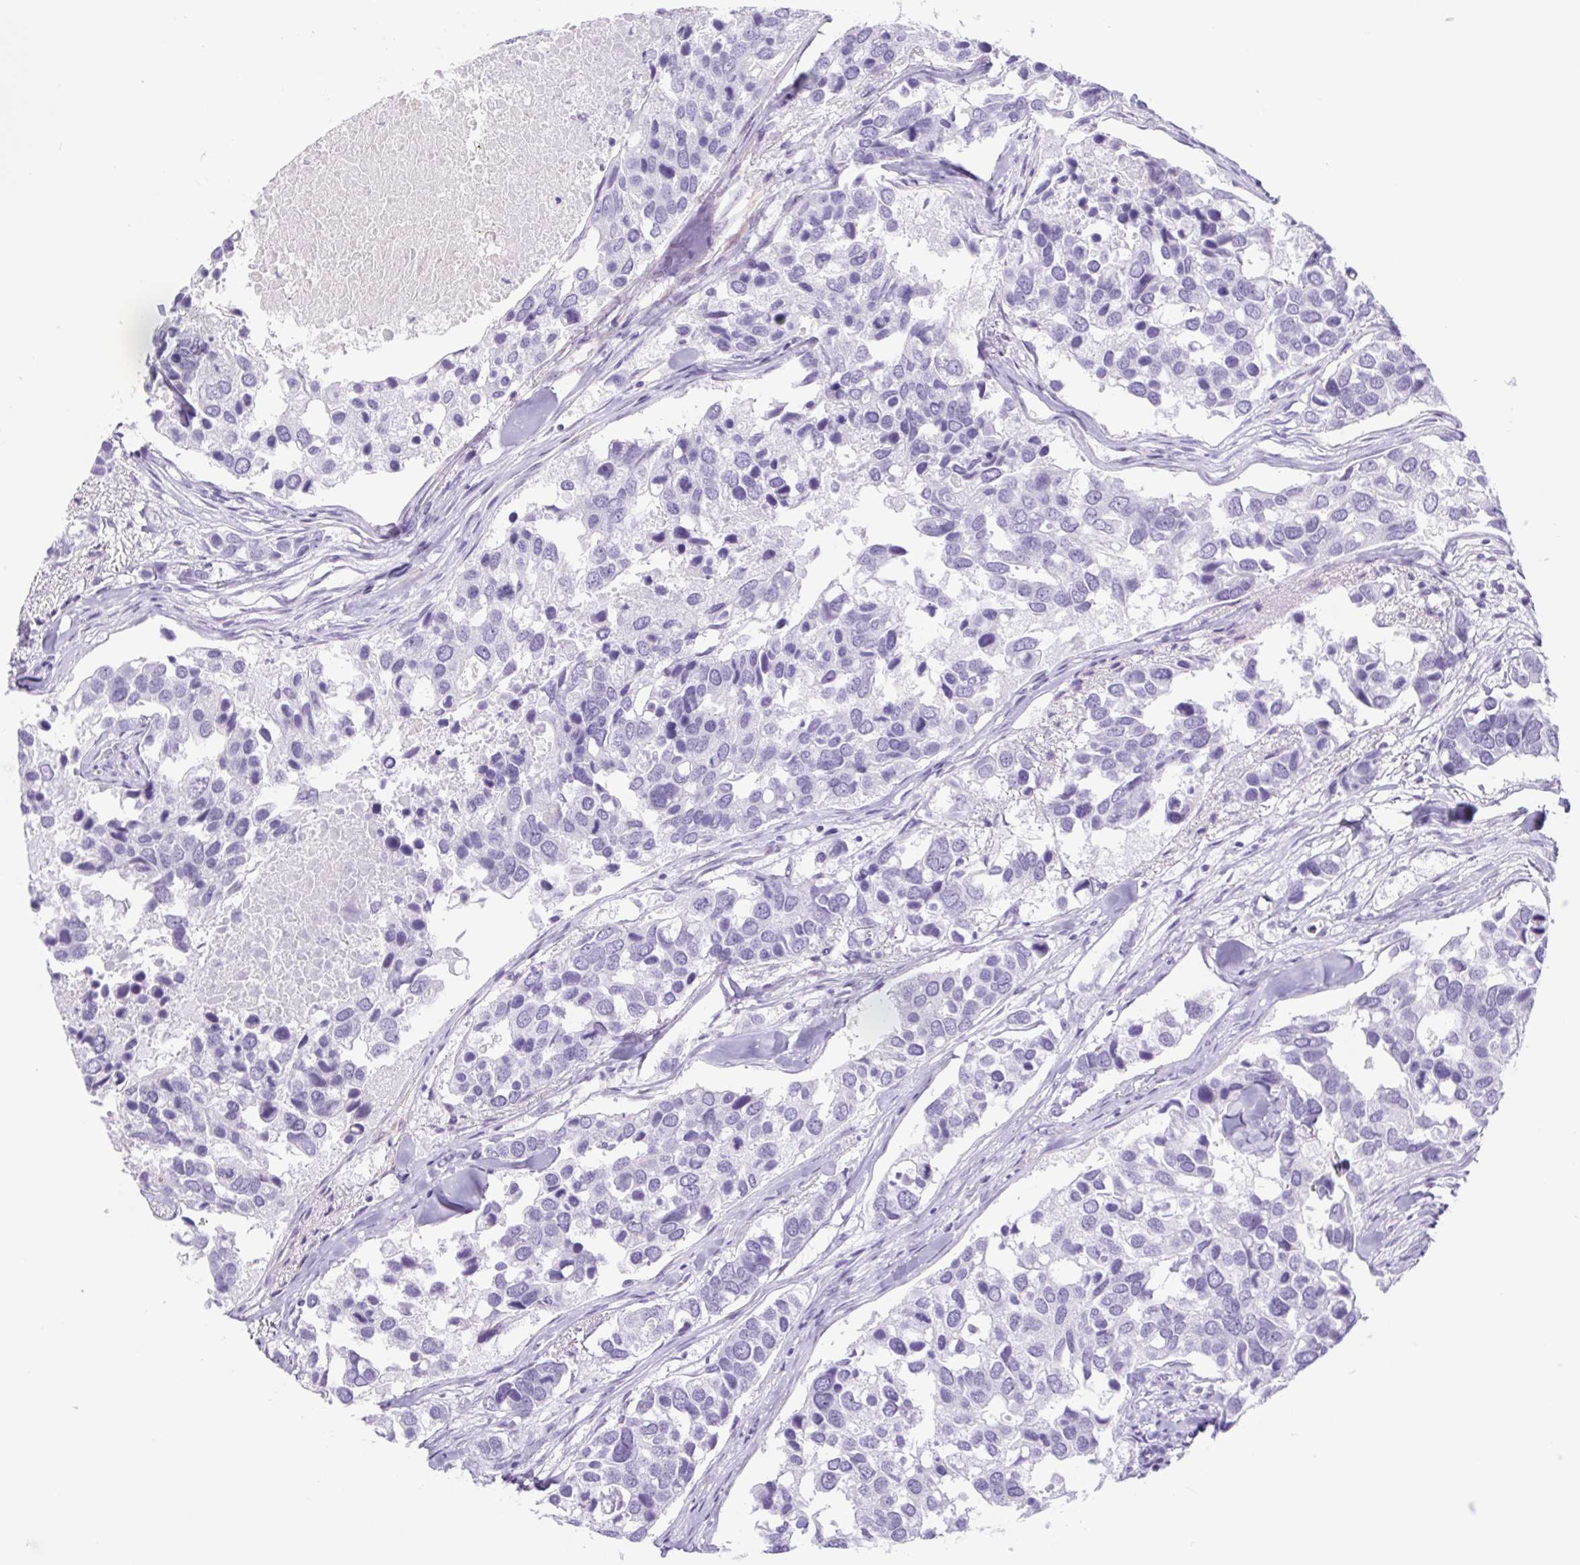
{"staining": {"intensity": "negative", "quantity": "none", "location": "none"}, "tissue": "breast cancer", "cell_type": "Tumor cells", "image_type": "cancer", "snomed": [{"axis": "morphology", "description": "Duct carcinoma"}, {"axis": "topography", "description": "Breast"}], "caption": "Breast cancer (invasive ductal carcinoma) stained for a protein using immunohistochemistry (IHC) reveals no staining tumor cells.", "gene": "CYP21A2", "patient": {"sex": "female", "age": 83}}